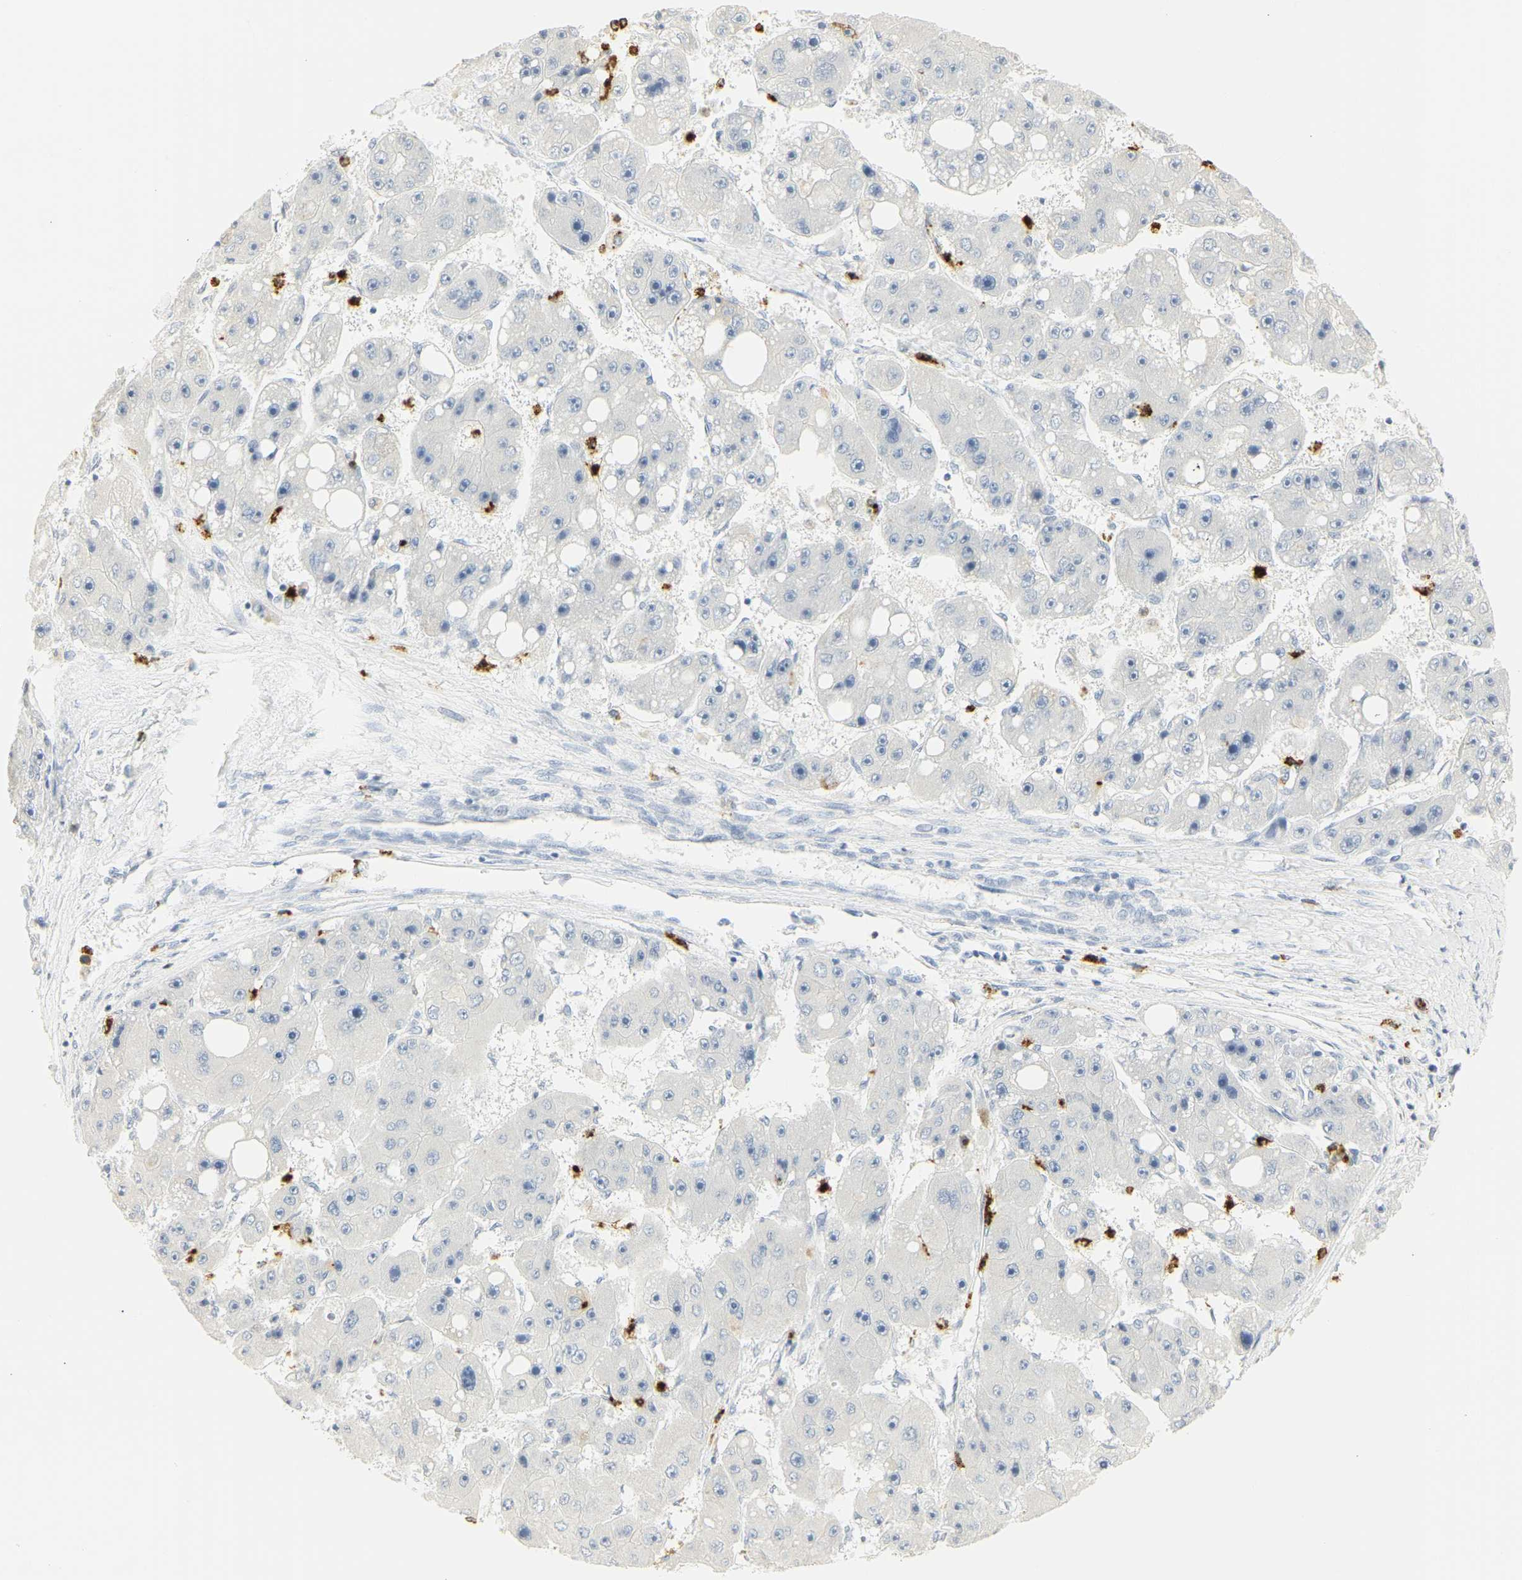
{"staining": {"intensity": "negative", "quantity": "none", "location": "none"}, "tissue": "liver cancer", "cell_type": "Tumor cells", "image_type": "cancer", "snomed": [{"axis": "morphology", "description": "Carcinoma, Hepatocellular, NOS"}, {"axis": "topography", "description": "Liver"}], "caption": "This is a photomicrograph of IHC staining of liver hepatocellular carcinoma, which shows no positivity in tumor cells.", "gene": "MPO", "patient": {"sex": "female", "age": 61}}